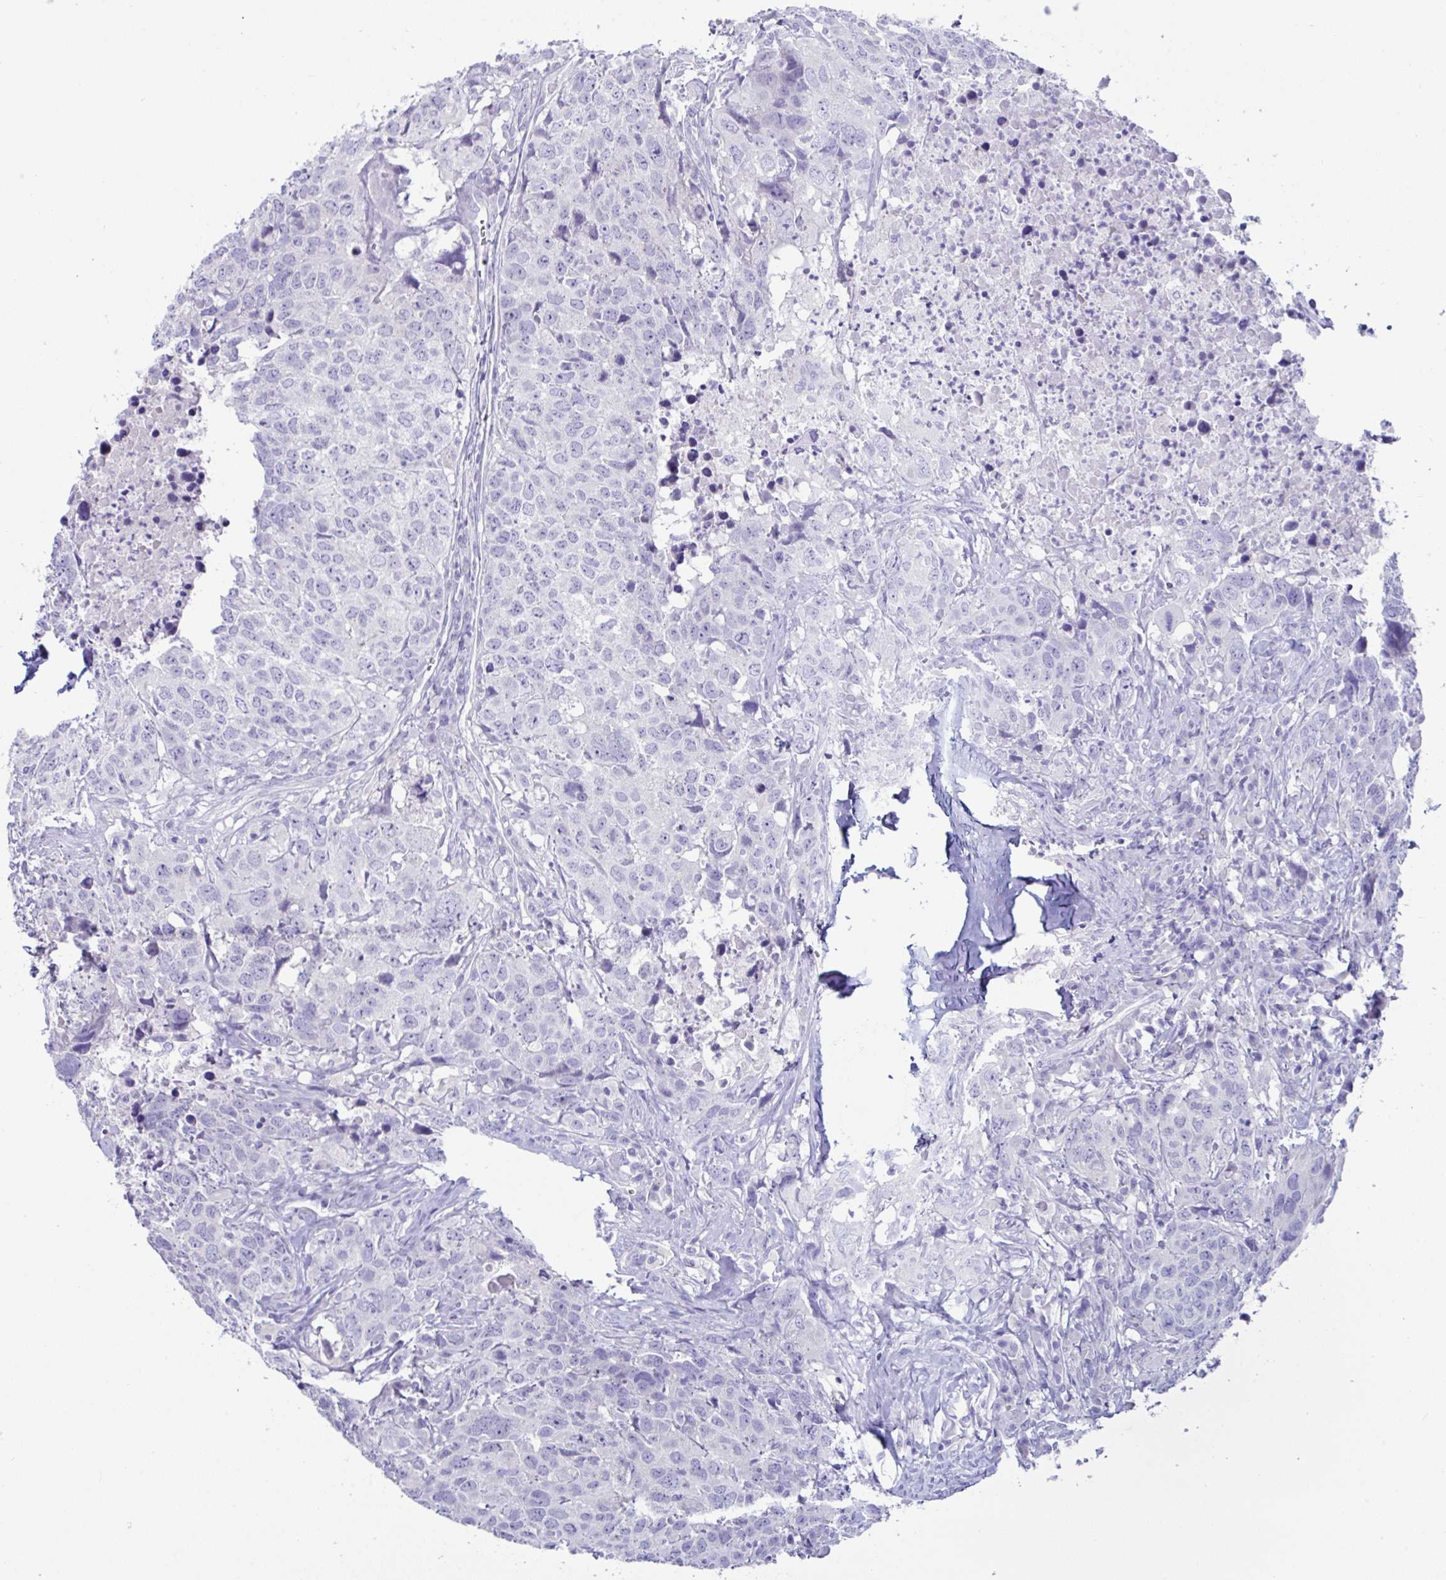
{"staining": {"intensity": "negative", "quantity": "none", "location": "none"}, "tissue": "head and neck cancer", "cell_type": "Tumor cells", "image_type": "cancer", "snomed": [{"axis": "morphology", "description": "Normal tissue, NOS"}, {"axis": "morphology", "description": "Squamous cell carcinoma, NOS"}, {"axis": "topography", "description": "Skeletal muscle"}, {"axis": "topography", "description": "Vascular tissue"}, {"axis": "topography", "description": "Peripheral nerve tissue"}, {"axis": "topography", "description": "Head-Neck"}], "caption": "The histopathology image demonstrates no staining of tumor cells in squamous cell carcinoma (head and neck). The staining was performed using DAB to visualize the protein expression in brown, while the nuclei were stained in blue with hematoxylin (Magnification: 20x).", "gene": "MED11", "patient": {"sex": "male", "age": 66}}